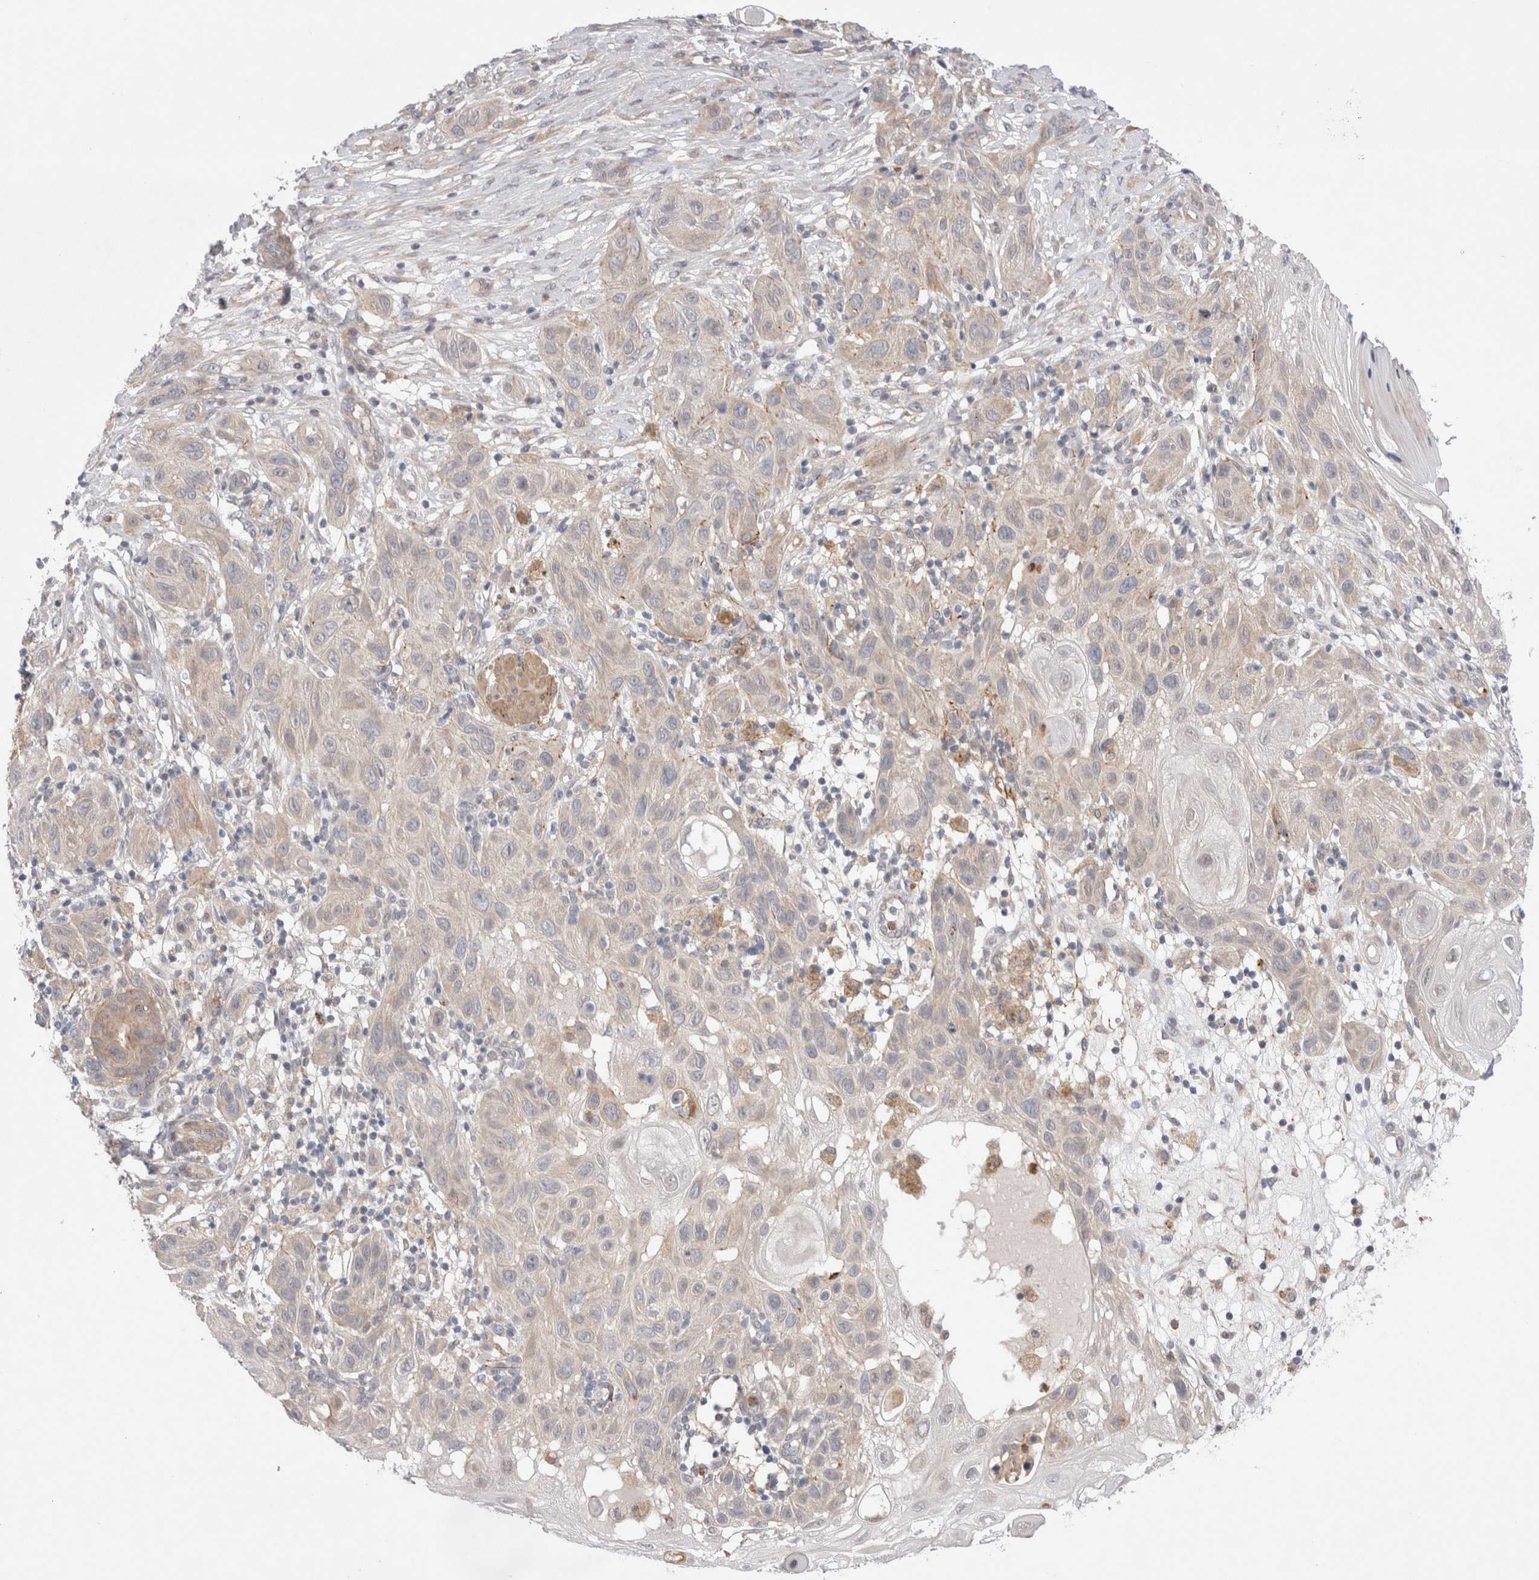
{"staining": {"intensity": "weak", "quantity": "<25%", "location": "cytoplasmic/membranous"}, "tissue": "skin cancer", "cell_type": "Tumor cells", "image_type": "cancer", "snomed": [{"axis": "morphology", "description": "Squamous cell carcinoma, NOS"}, {"axis": "topography", "description": "Skin"}], "caption": "High power microscopy histopathology image of an immunohistochemistry (IHC) photomicrograph of skin squamous cell carcinoma, revealing no significant positivity in tumor cells.", "gene": "GSDMB", "patient": {"sex": "female", "age": 96}}